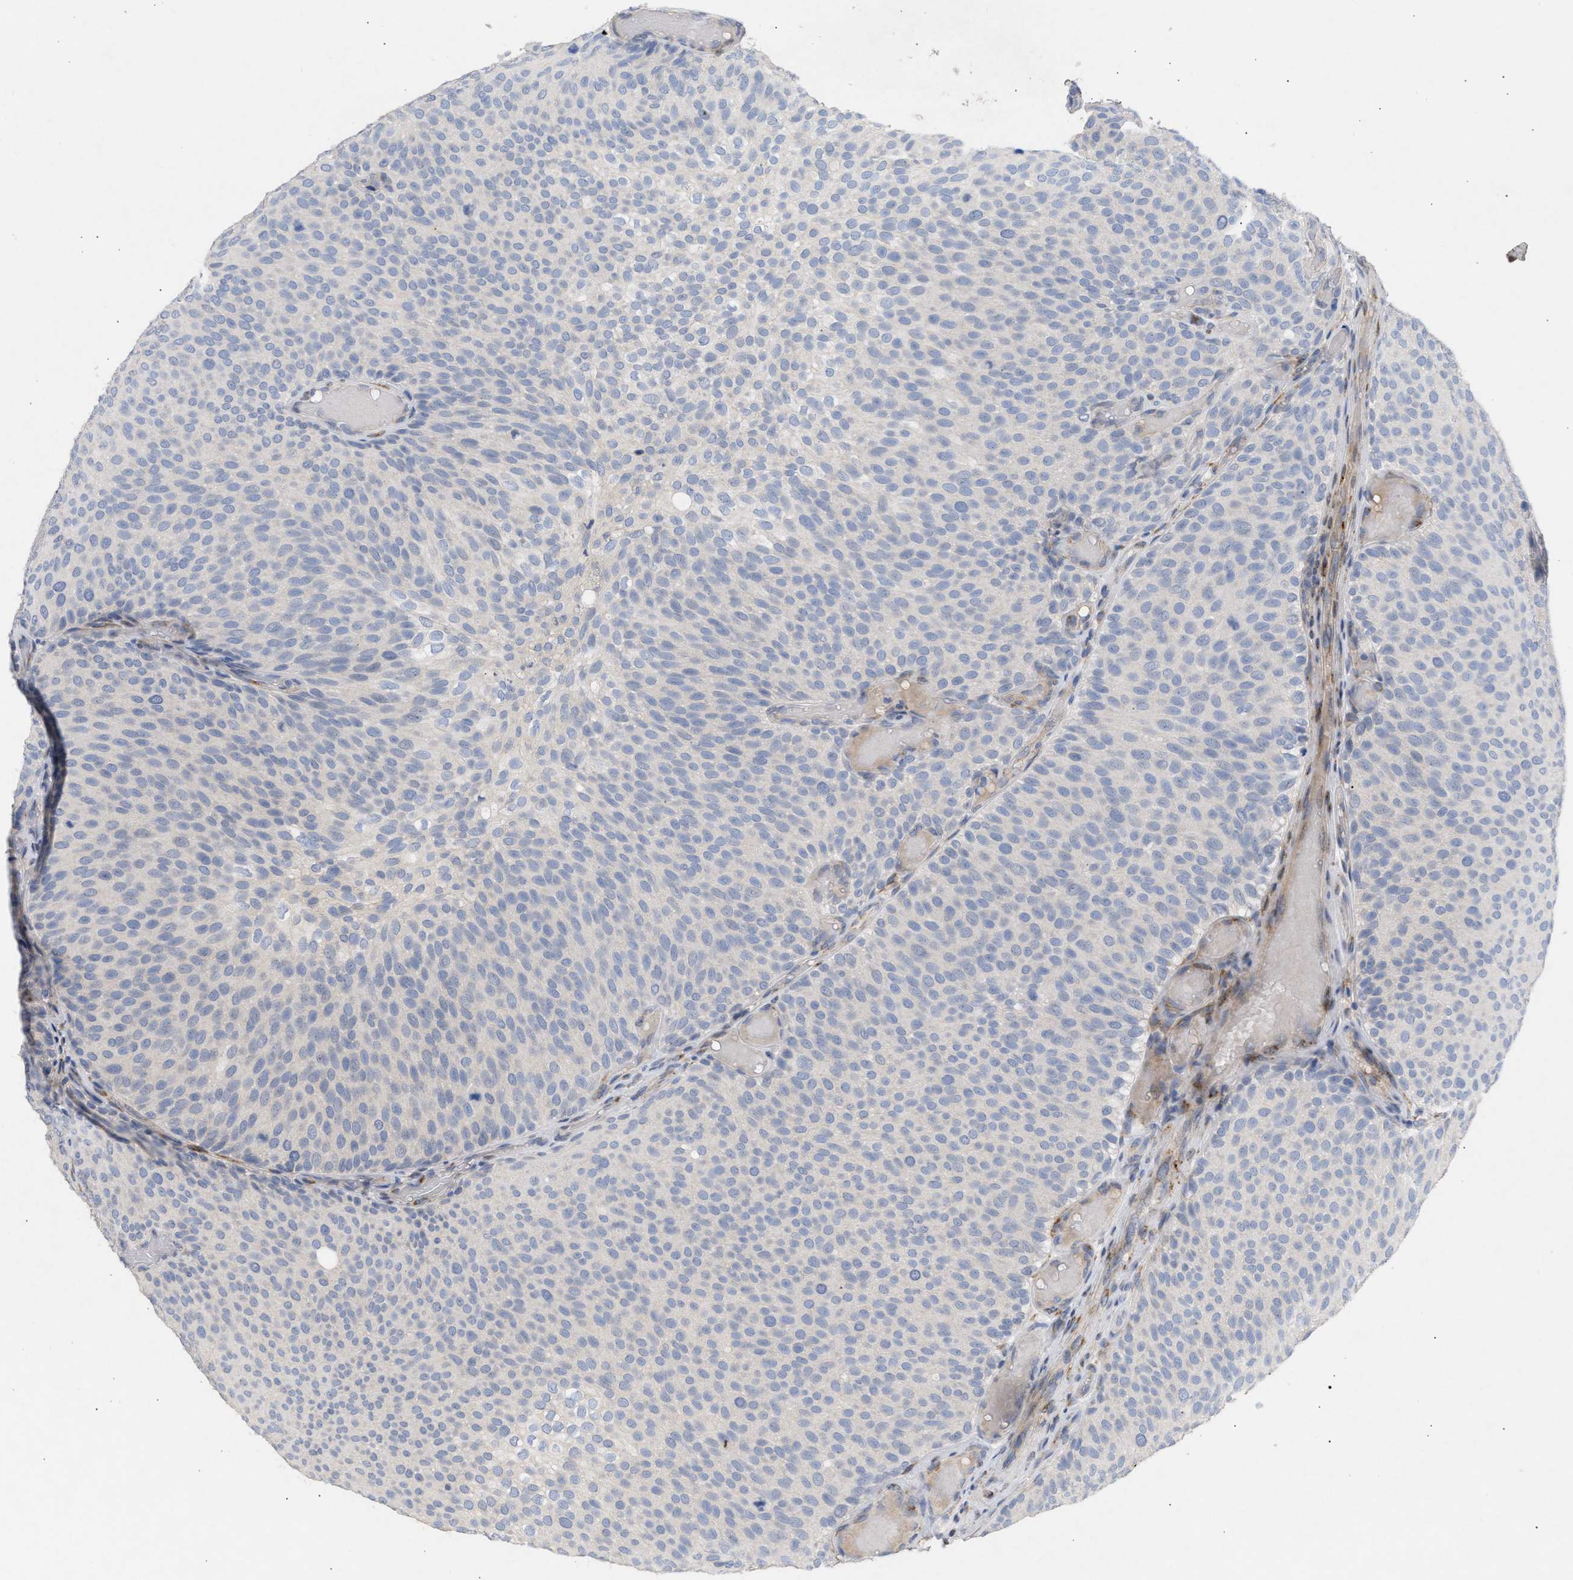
{"staining": {"intensity": "negative", "quantity": "none", "location": "none"}, "tissue": "urothelial cancer", "cell_type": "Tumor cells", "image_type": "cancer", "snomed": [{"axis": "morphology", "description": "Urothelial carcinoma, Low grade"}, {"axis": "topography", "description": "Urinary bladder"}], "caption": "This is a image of immunohistochemistry staining of low-grade urothelial carcinoma, which shows no staining in tumor cells.", "gene": "SELENOM", "patient": {"sex": "male", "age": 78}}